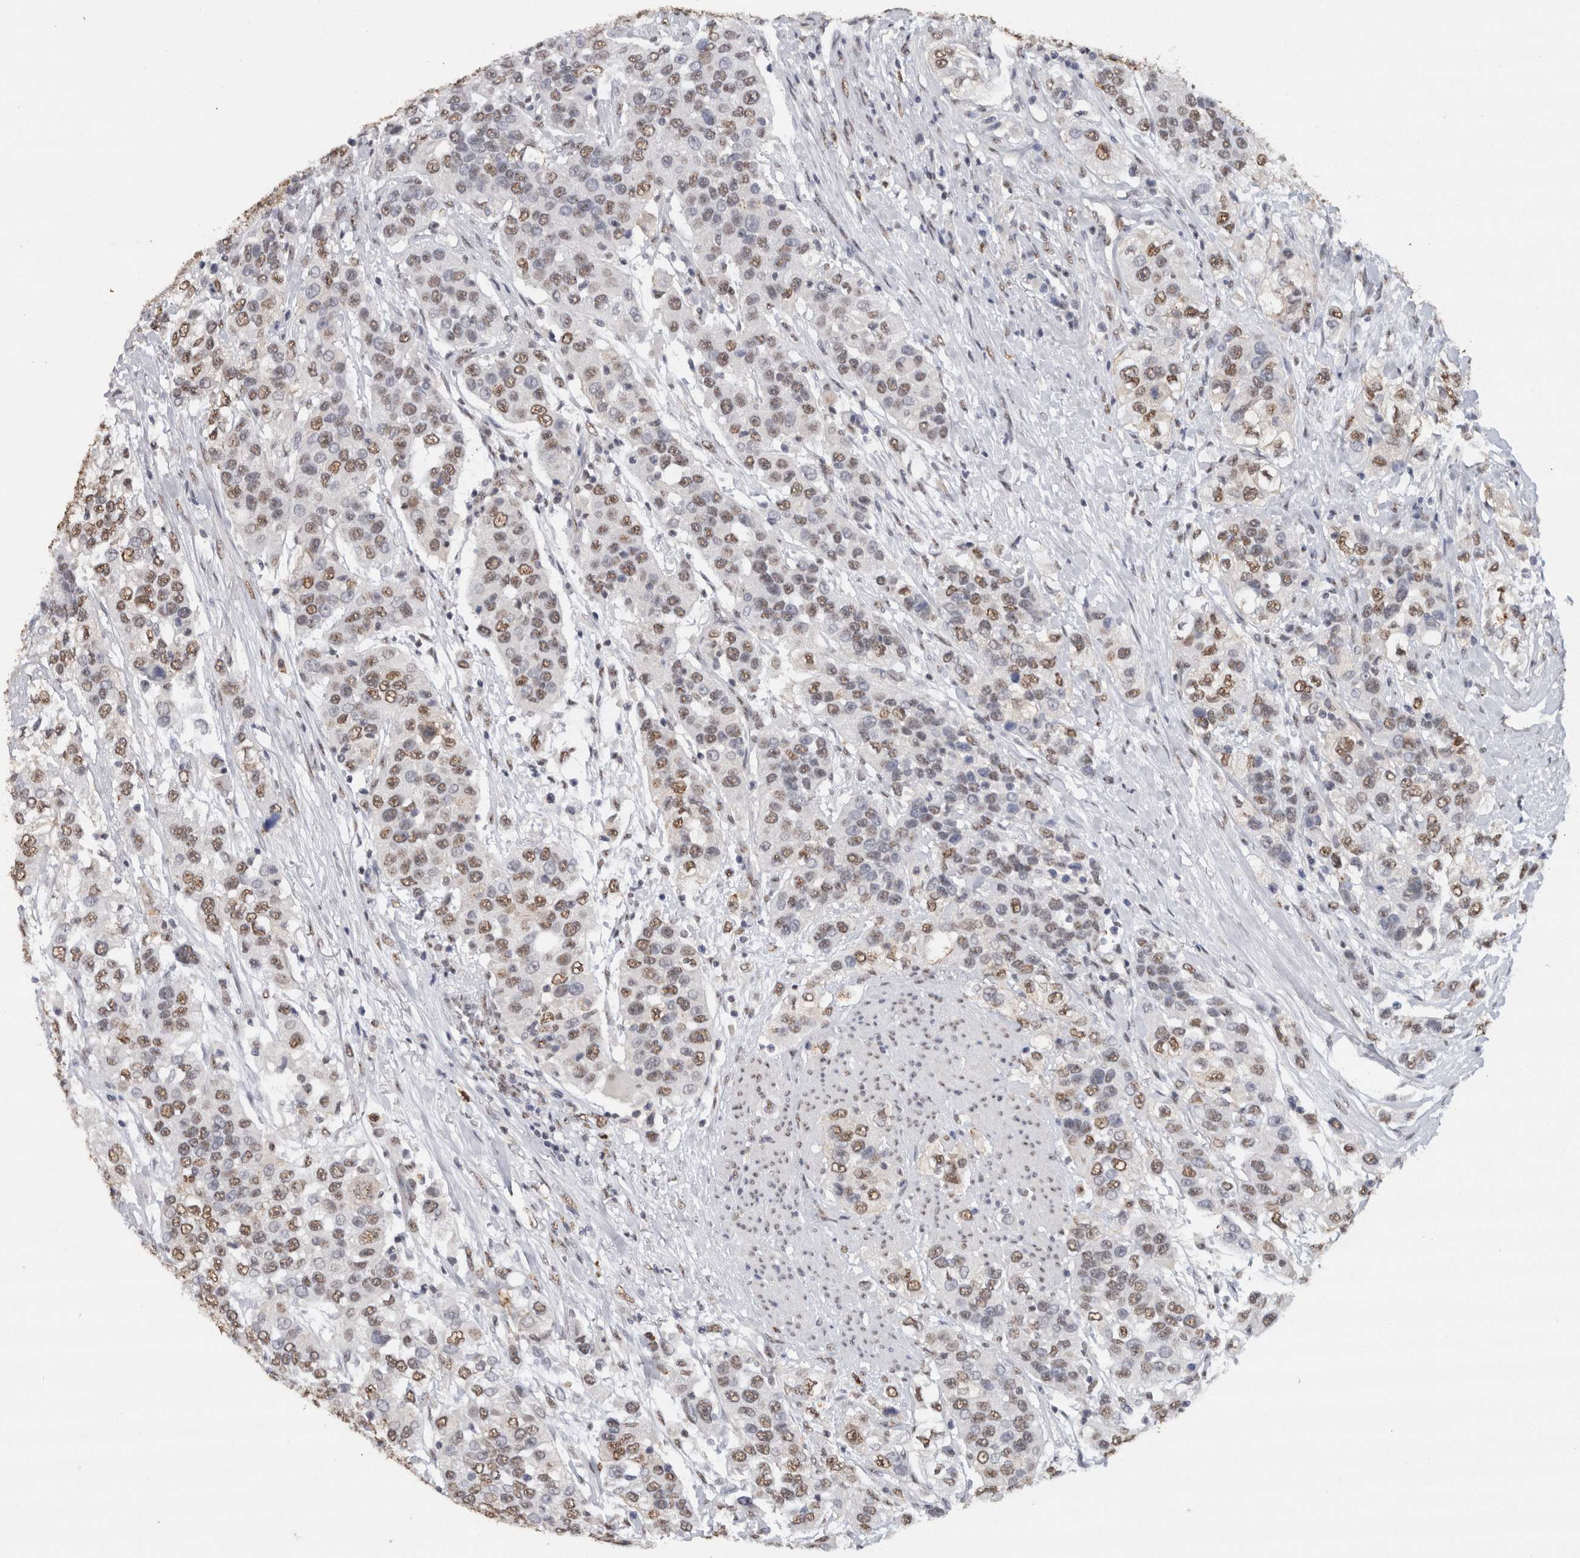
{"staining": {"intensity": "weak", "quantity": ">75%", "location": "nuclear"}, "tissue": "urothelial cancer", "cell_type": "Tumor cells", "image_type": "cancer", "snomed": [{"axis": "morphology", "description": "Urothelial carcinoma, High grade"}, {"axis": "topography", "description": "Urinary bladder"}], "caption": "The histopathology image displays immunohistochemical staining of urothelial cancer. There is weak nuclear staining is appreciated in approximately >75% of tumor cells.", "gene": "RPS6KA2", "patient": {"sex": "female", "age": 80}}